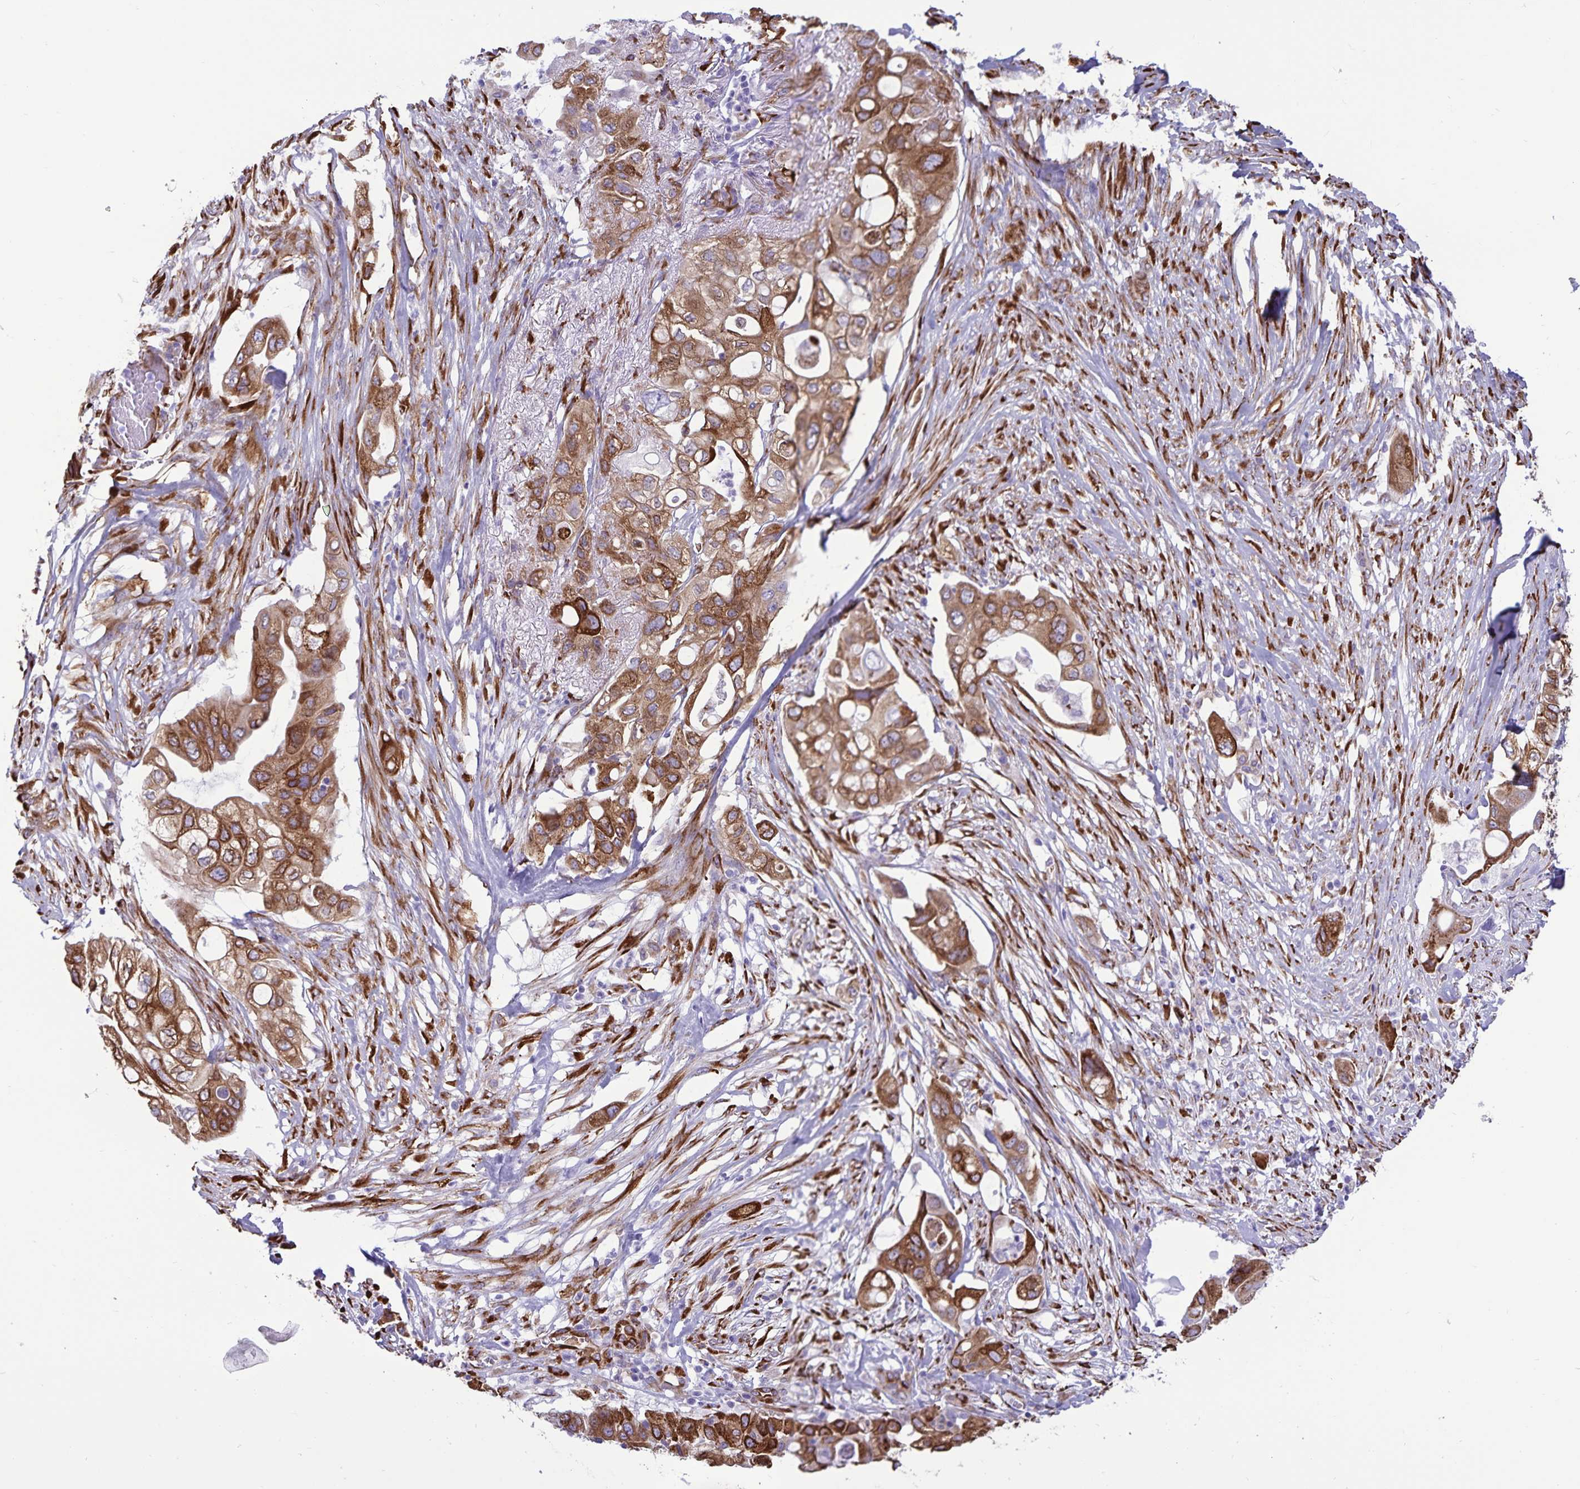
{"staining": {"intensity": "moderate", "quantity": ">75%", "location": "cytoplasmic/membranous"}, "tissue": "pancreatic cancer", "cell_type": "Tumor cells", "image_type": "cancer", "snomed": [{"axis": "morphology", "description": "Adenocarcinoma, NOS"}, {"axis": "topography", "description": "Pancreas"}], "caption": "High-magnification brightfield microscopy of pancreatic cancer stained with DAB (brown) and counterstained with hematoxylin (blue). tumor cells exhibit moderate cytoplasmic/membranous positivity is identified in about>75% of cells.", "gene": "RCN1", "patient": {"sex": "female", "age": 72}}